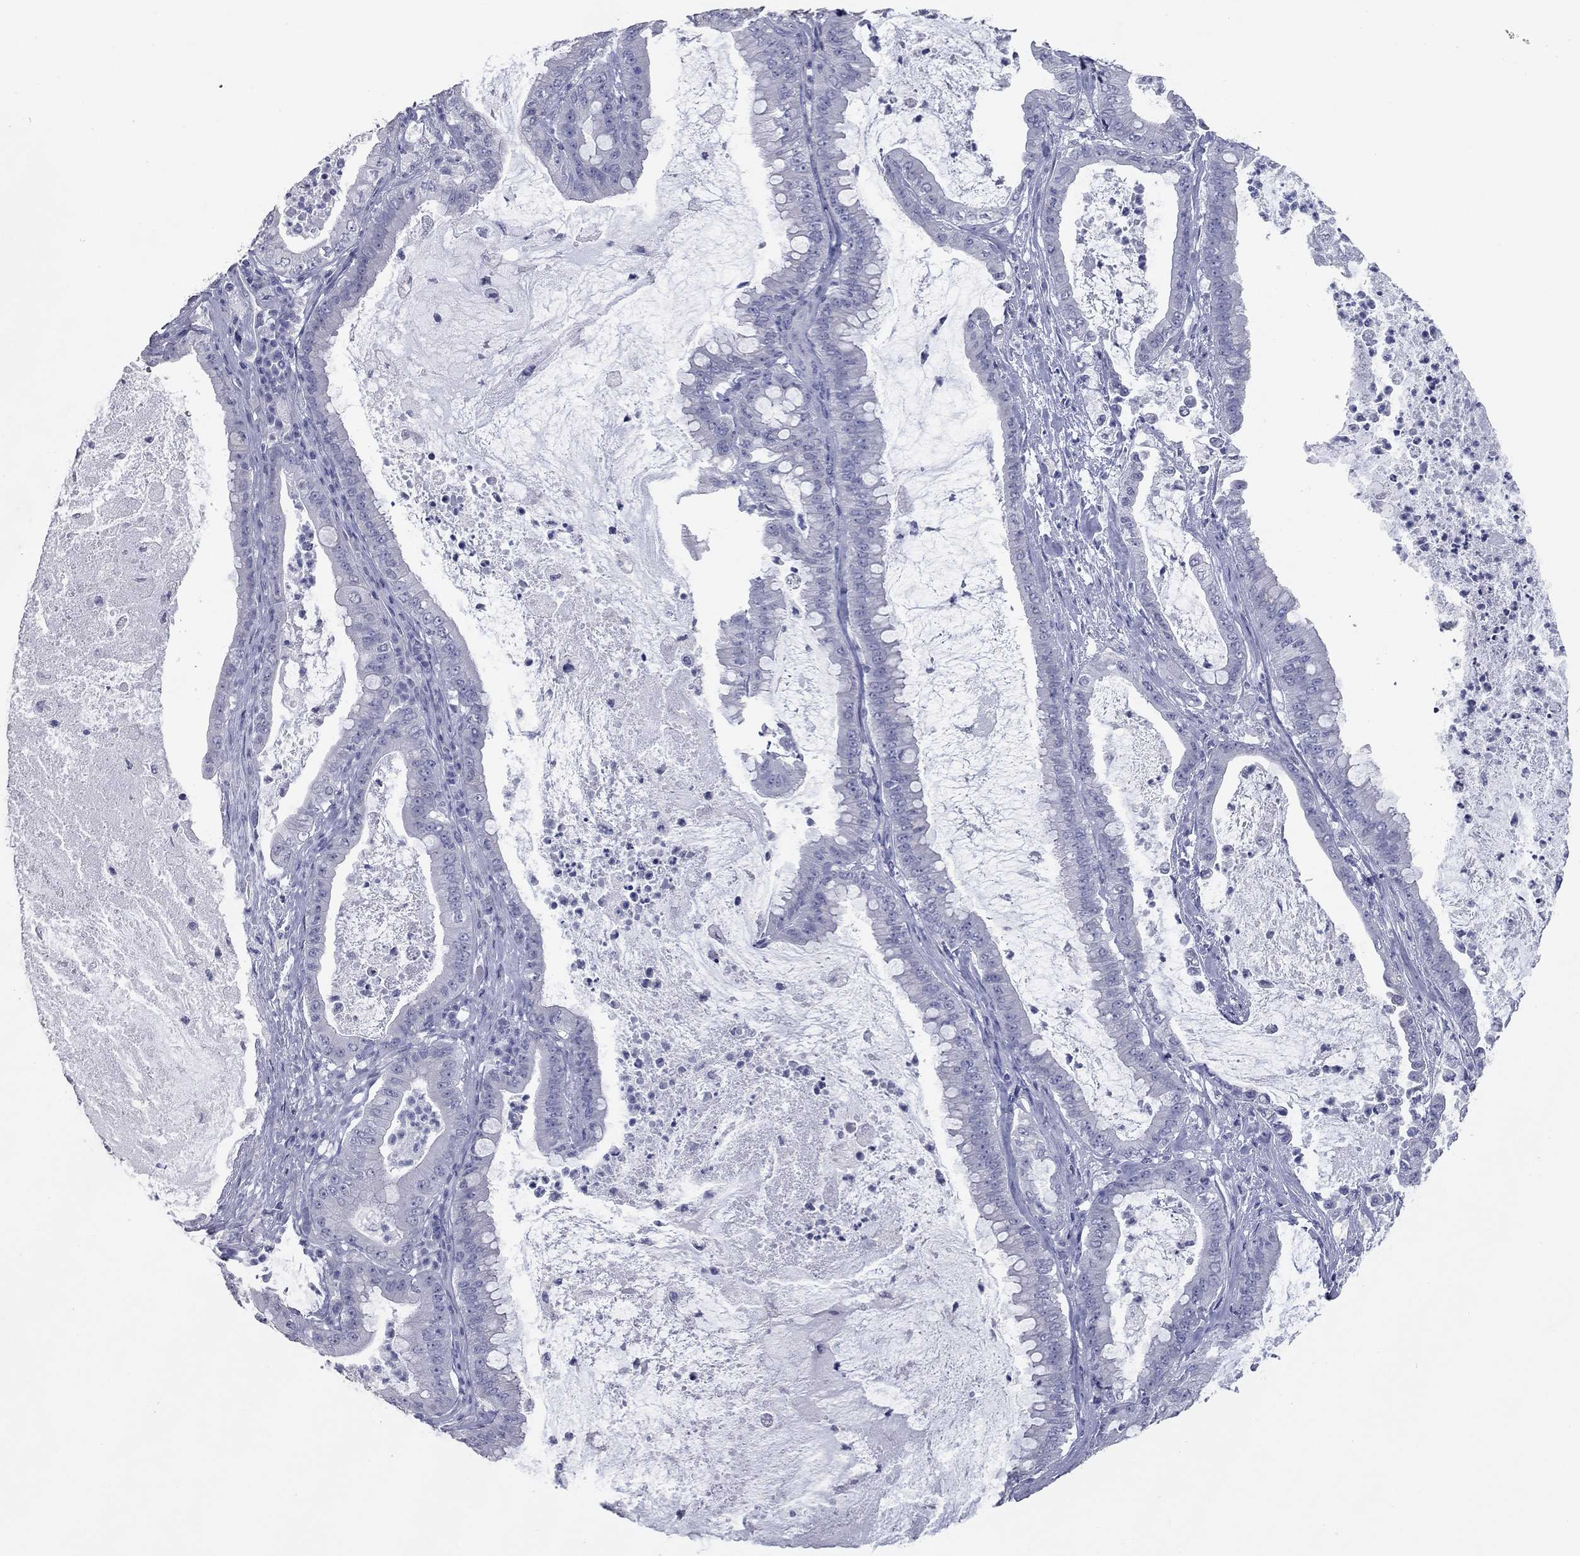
{"staining": {"intensity": "negative", "quantity": "none", "location": "none"}, "tissue": "pancreatic cancer", "cell_type": "Tumor cells", "image_type": "cancer", "snomed": [{"axis": "morphology", "description": "Adenocarcinoma, NOS"}, {"axis": "topography", "description": "Pancreas"}], "caption": "Tumor cells show no significant staining in adenocarcinoma (pancreatic).", "gene": "TAC1", "patient": {"sex": "male", "age": 71}}